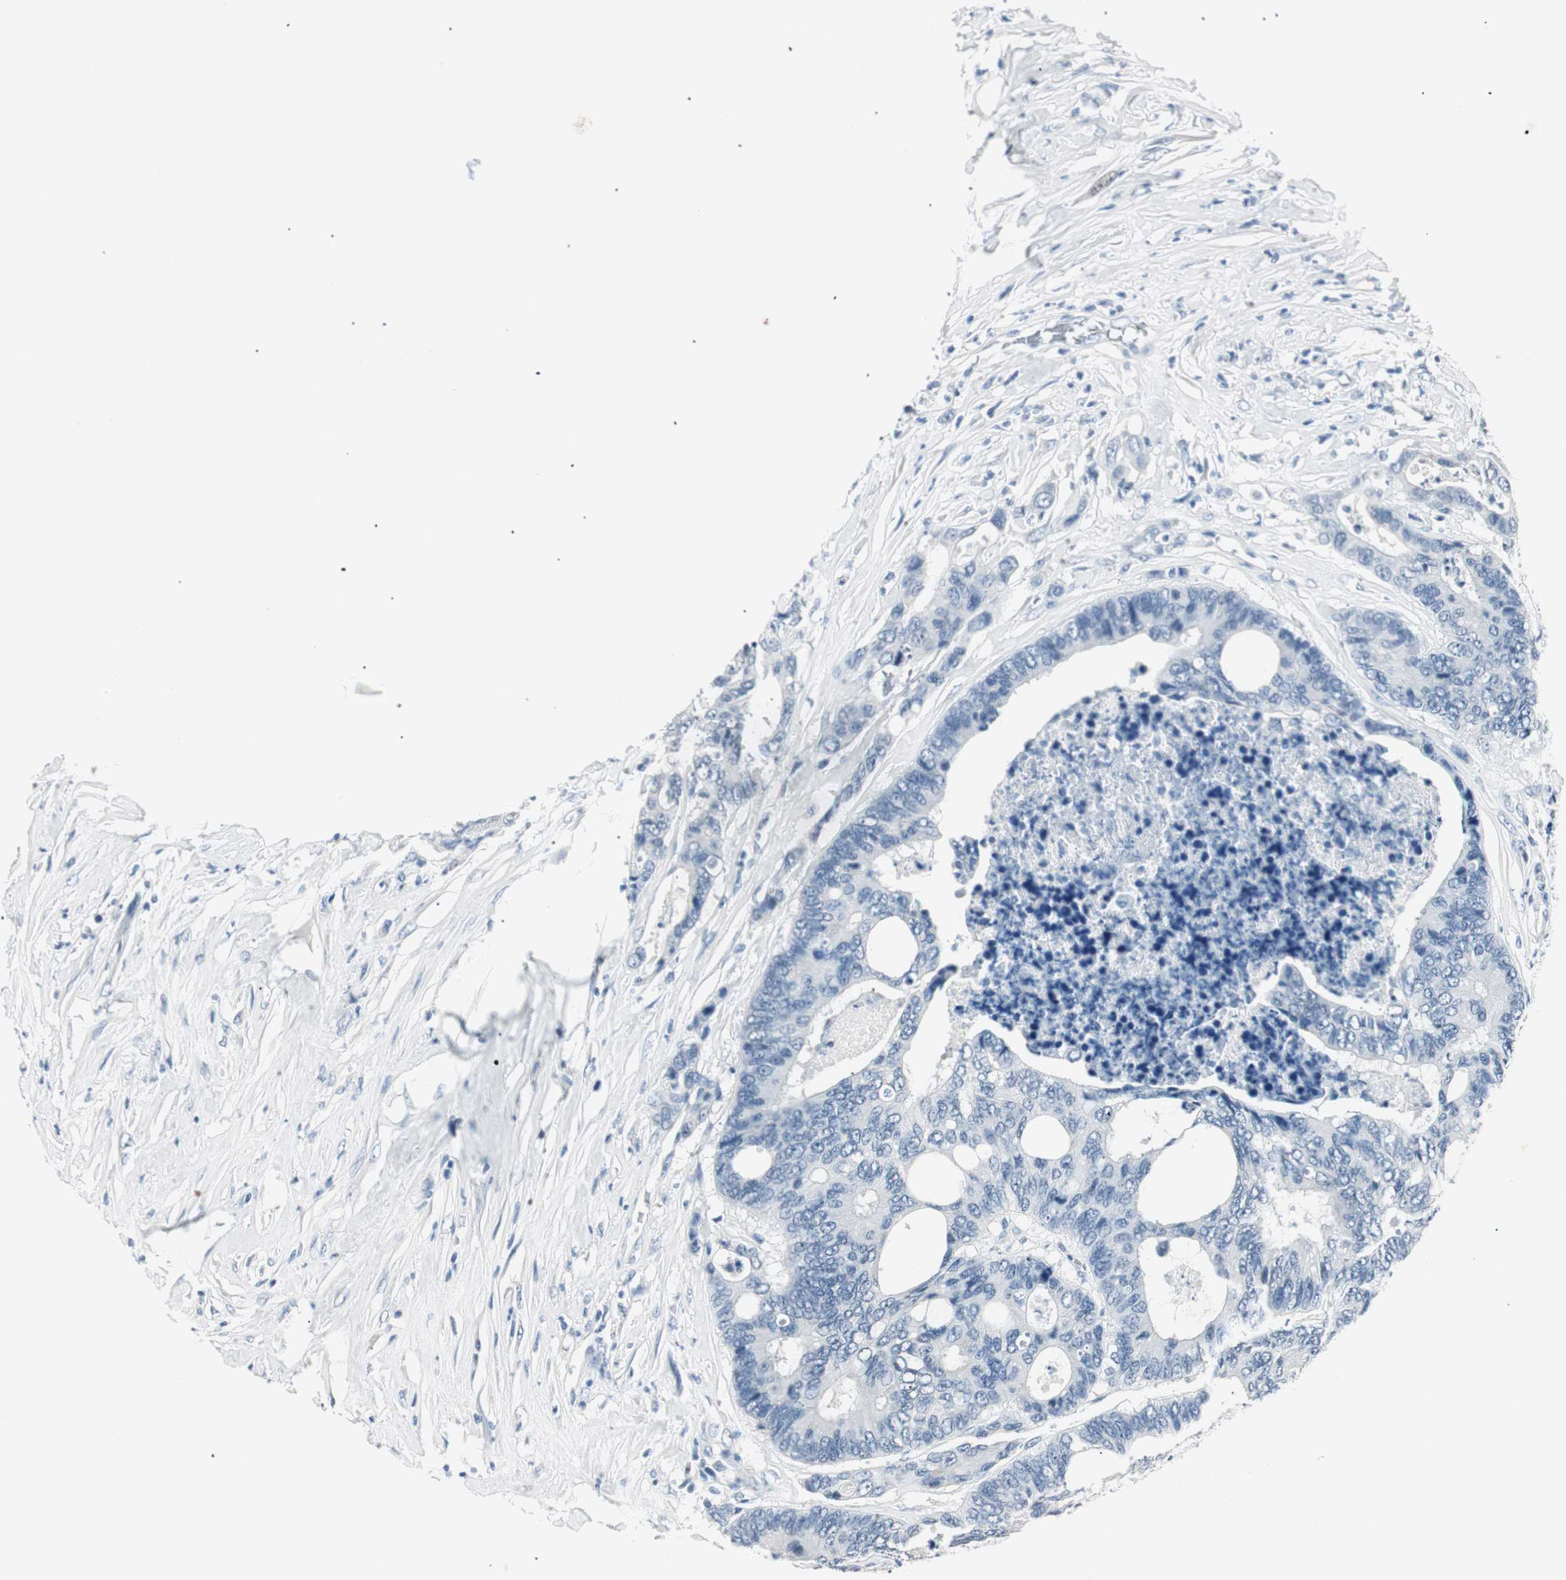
{"staining": {"intensity": "negative", "quantity": "none", "location": "none"}, "tissue": "colorectal cancer", "cell_type": "Tumor cells", "image_type": "cancer", "snomed": [{"axis": "morphology", "description": "Adenocarcinoma, NOS"}, {"axis": "topography", "description": "Rectum"}], "caption": "A micrograph of colorectal adenocarcinoma stained for a protein exhibits no brown staining in tumor cells.", "gene": "HOXB13", "patient": {"sex": "male", "age": 55}}